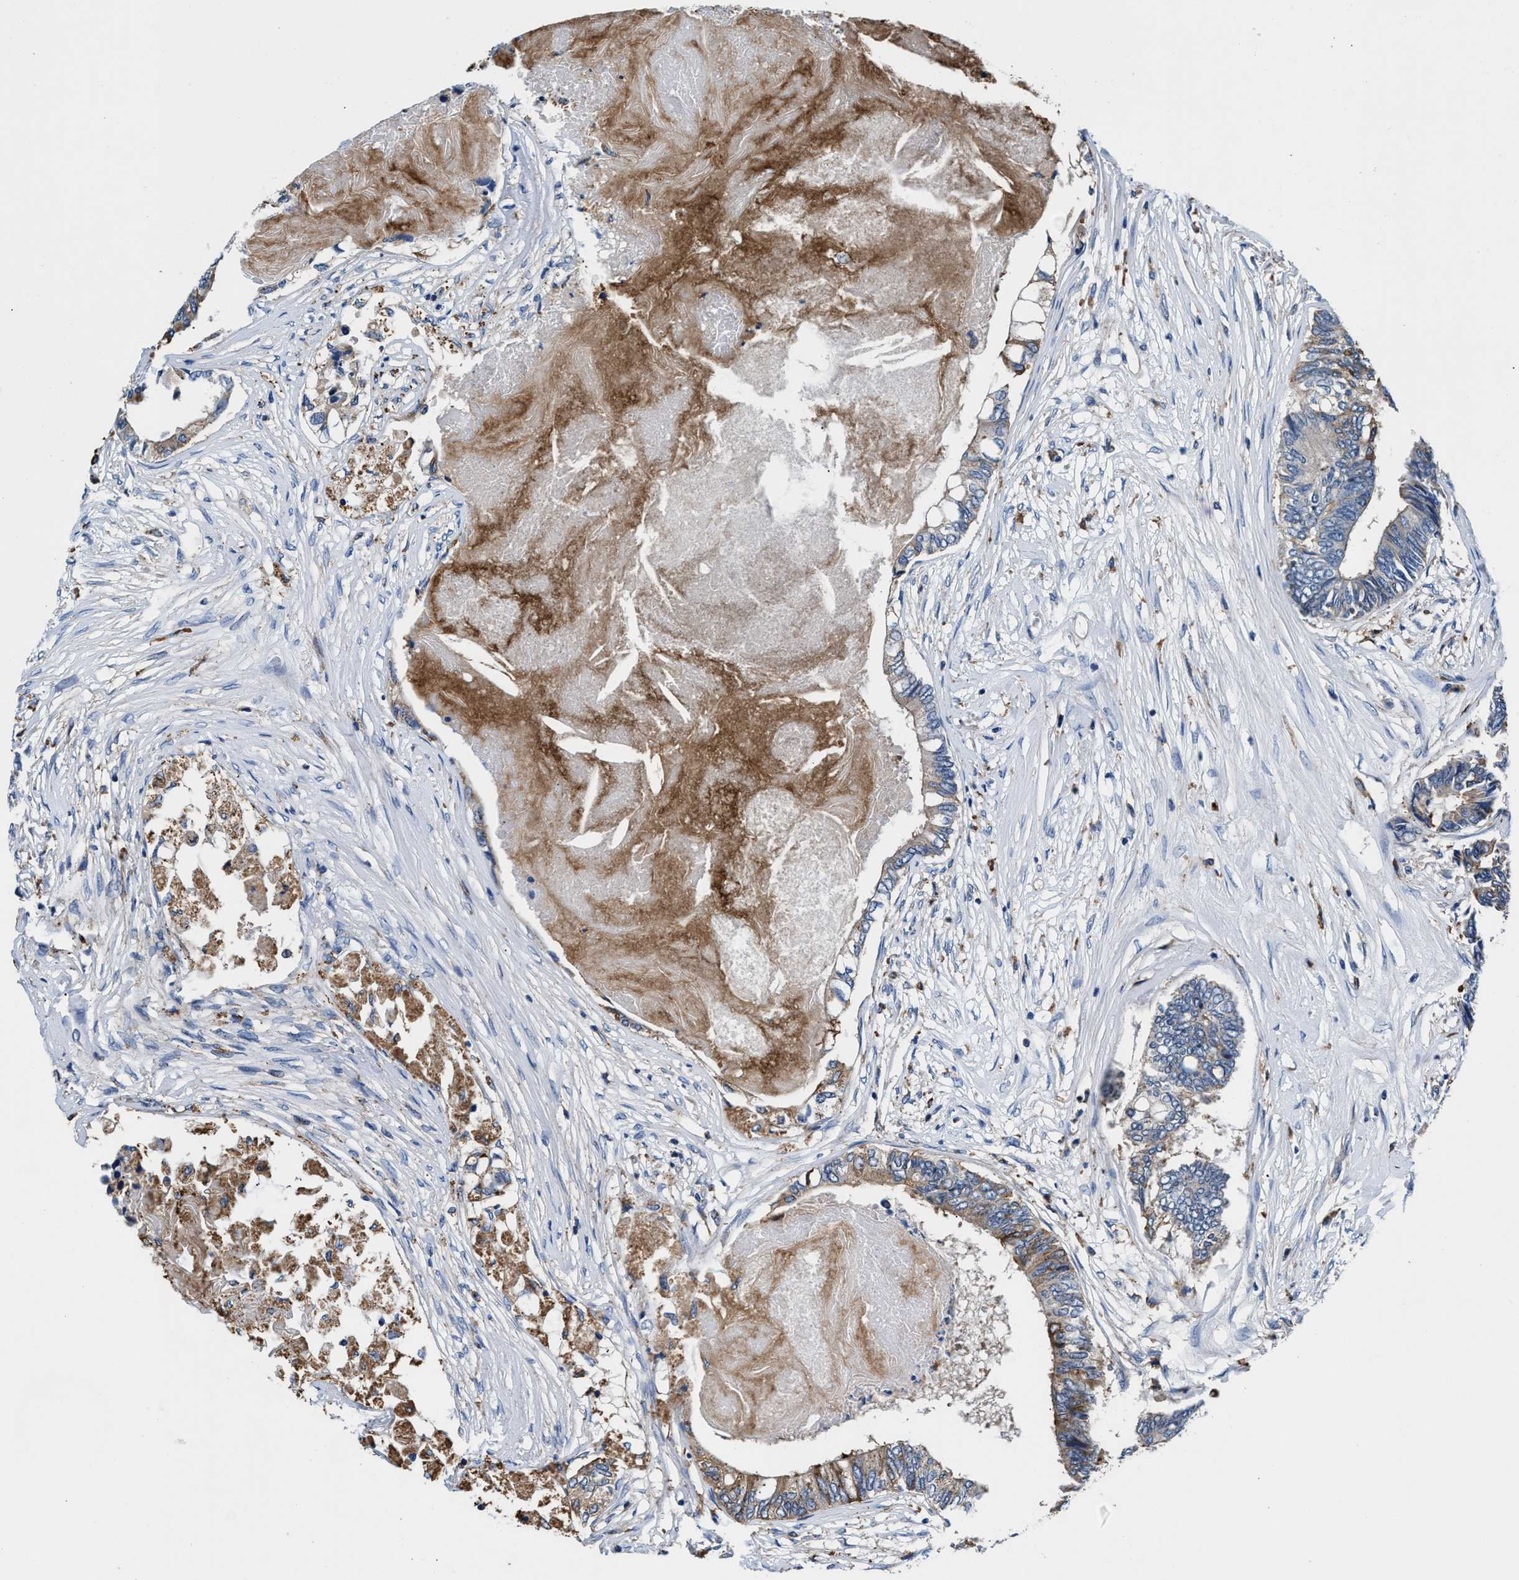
{"staining": {"intensity": "moderate", "quantity": "25%-75%", "location": "cytoplasmic/membranous"}, "tissue": "colorectal cancer", "cell_type": "Tumor cells", "image_type": "cancer", "snomed": [{"axis": "morphology", "description": "Adenocarcinoma, NOS"}, {"axis": "topography", "description": "Rectum"}], "caption": "Immunohistochemical staining of human colorectal cancer reveals moderate cytoplasmic/membranous protein positivity in approximately 25%-75% of tumor cells.", "gene": "PPP1R9B", "patient": {"sex": "male", "age": 63}}